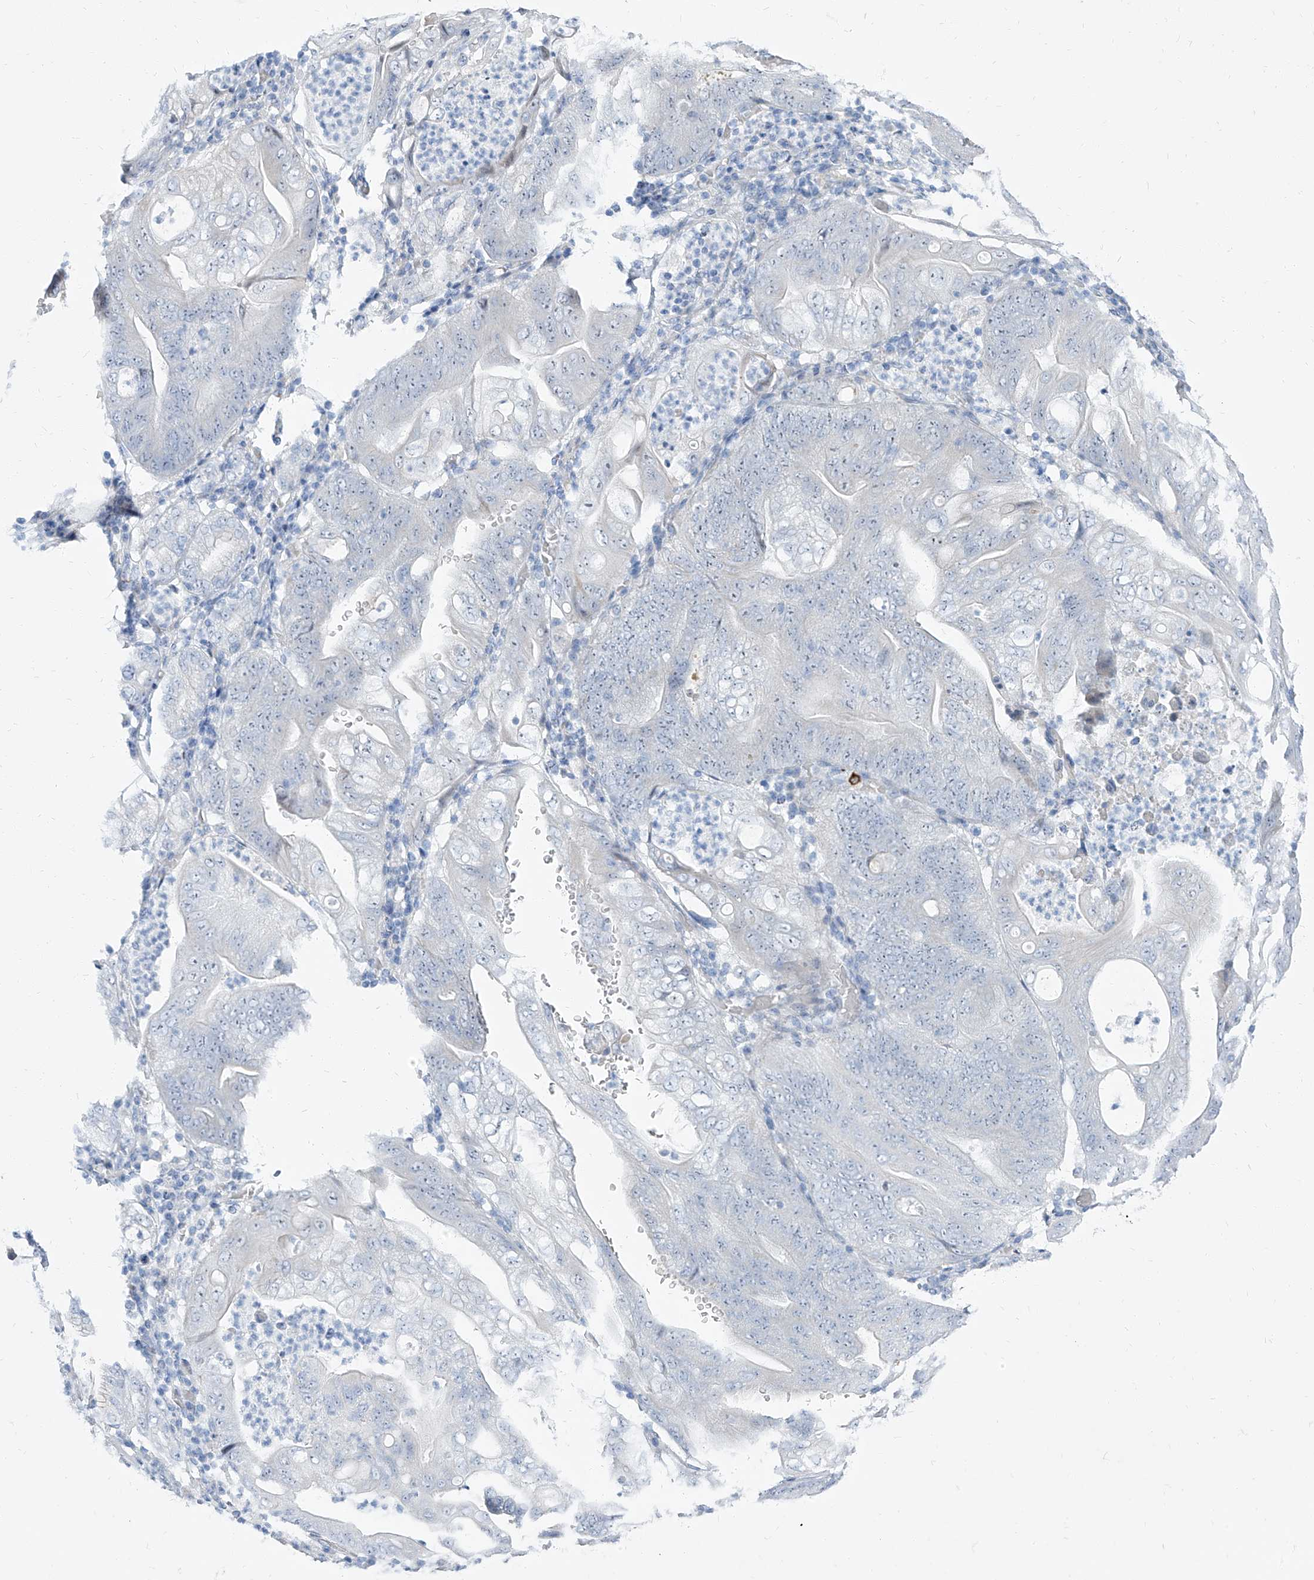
{"staining": {"intensity": "negative", "quantity": "none", "location": "none"}, "tissue": "stomach cancer", "cell_type": "Tumor cells", "image_type": "cancer", "snomed": [{"axis": "morphology", "description": "Adenocarcinoma, NOS"}, {"axis": "topography", "description": "Stomach"}], "caption": "Adenocarcinoma (stomach) was stained to show a protein in brown. There is no significant expression in tumor cells. The staining was performed using DAB (3,3'-diaminobenzidine) to visualize the protein expression in brown, while the nuclei were stained in blue with hematoxylin (Magnification: 20x).", "gene": "TXLNB", "patient": {"sex": "female", "age": 73}}